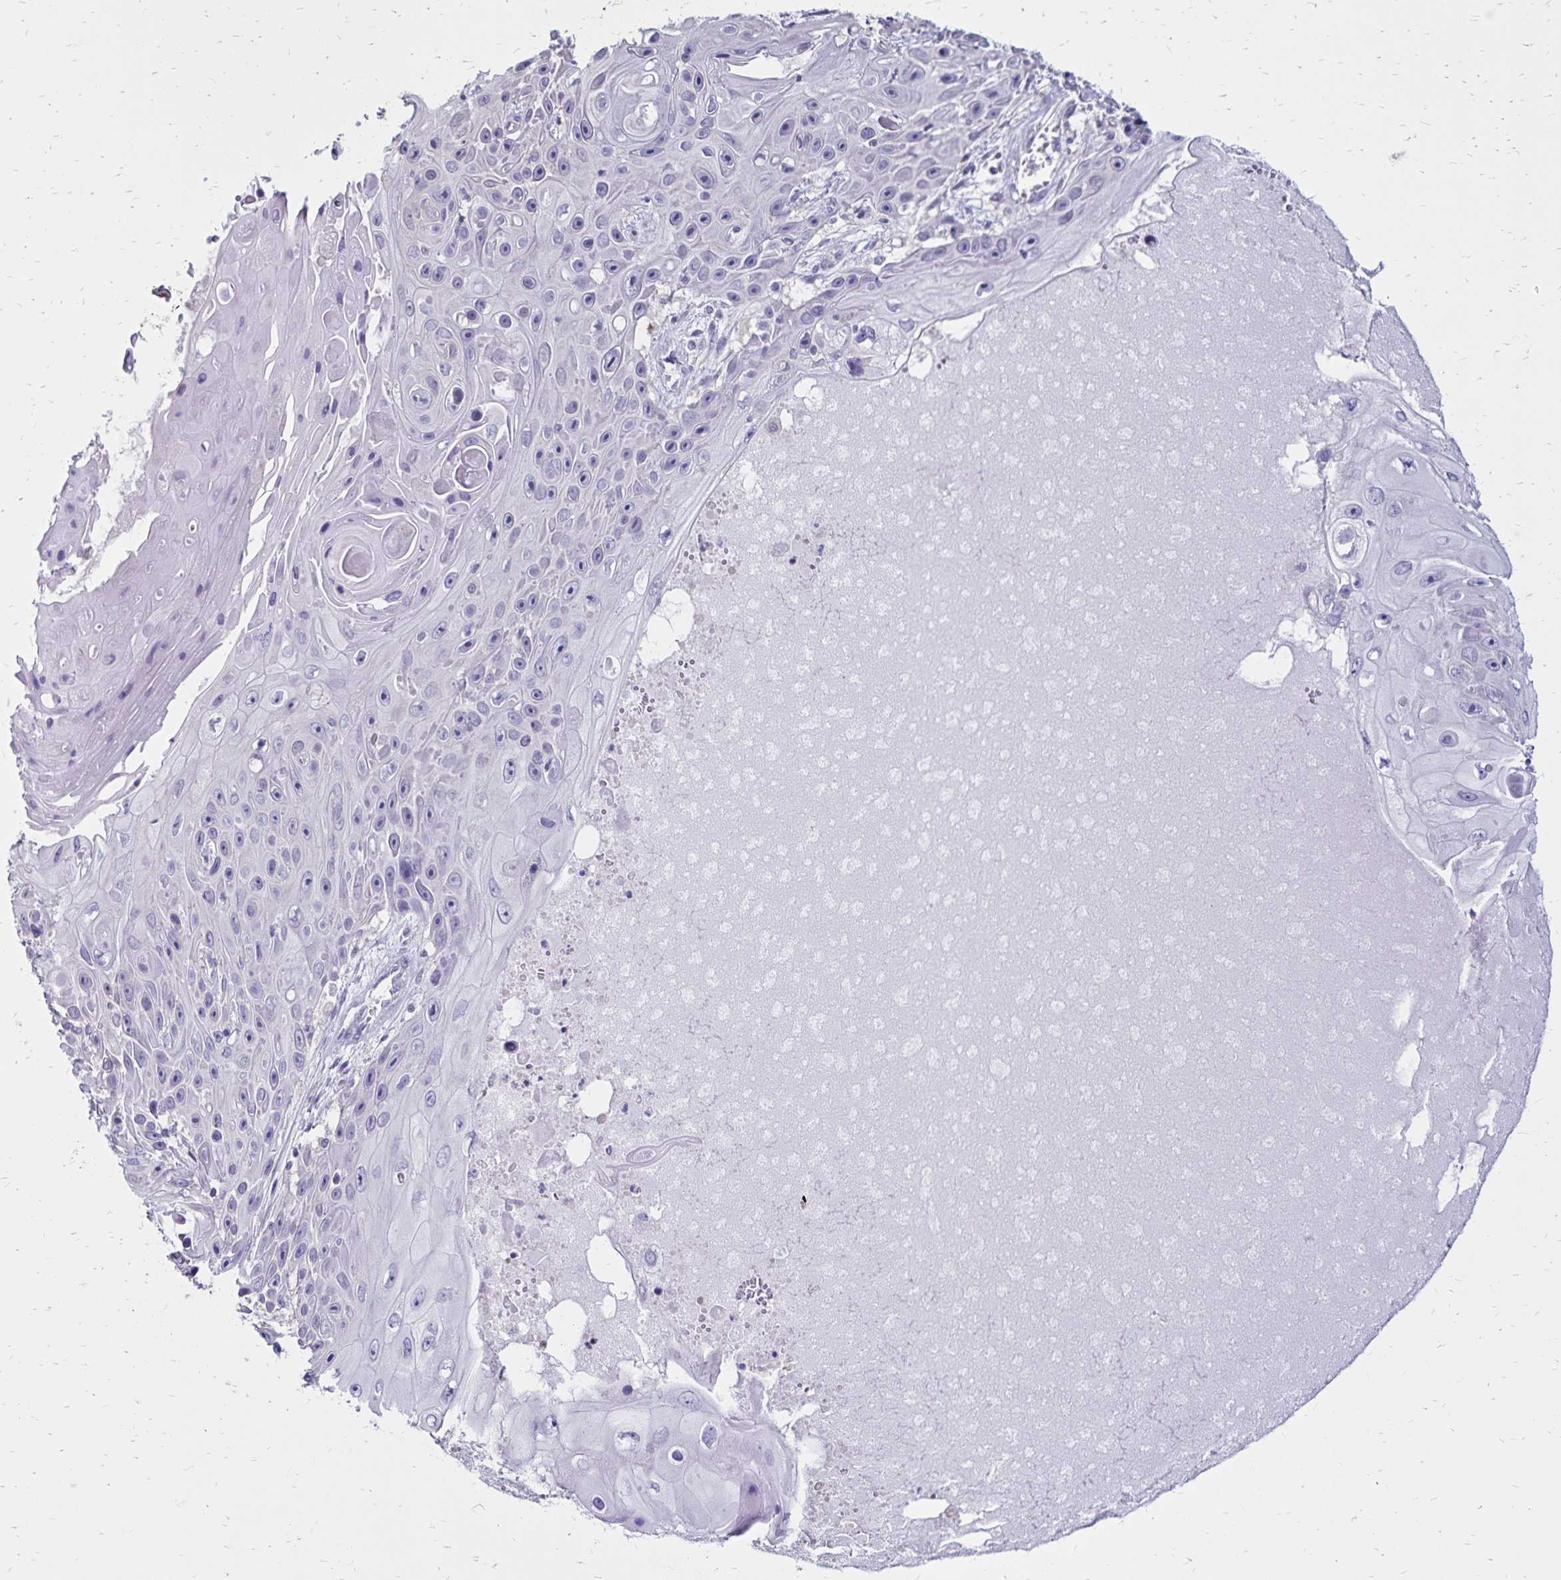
{"staining": {"intensity": "negative", "quantity": "none", "location": "none"}, "tissue": "skin cancer", "cell_type": "Tumor cells", "image_type": "cancer", "snomed": [{"axis": "morphology", "description": "Squamous cell carcinoma, NOS"}, {"axis": "topography", "description": "Skin"}], "caption": "Immunohistochemistry of human skin squamous cell carcinoma displays no expression in tumor cells.", "gene": "SH3GL3", "patient": {"sex": "male", "age": 82}}